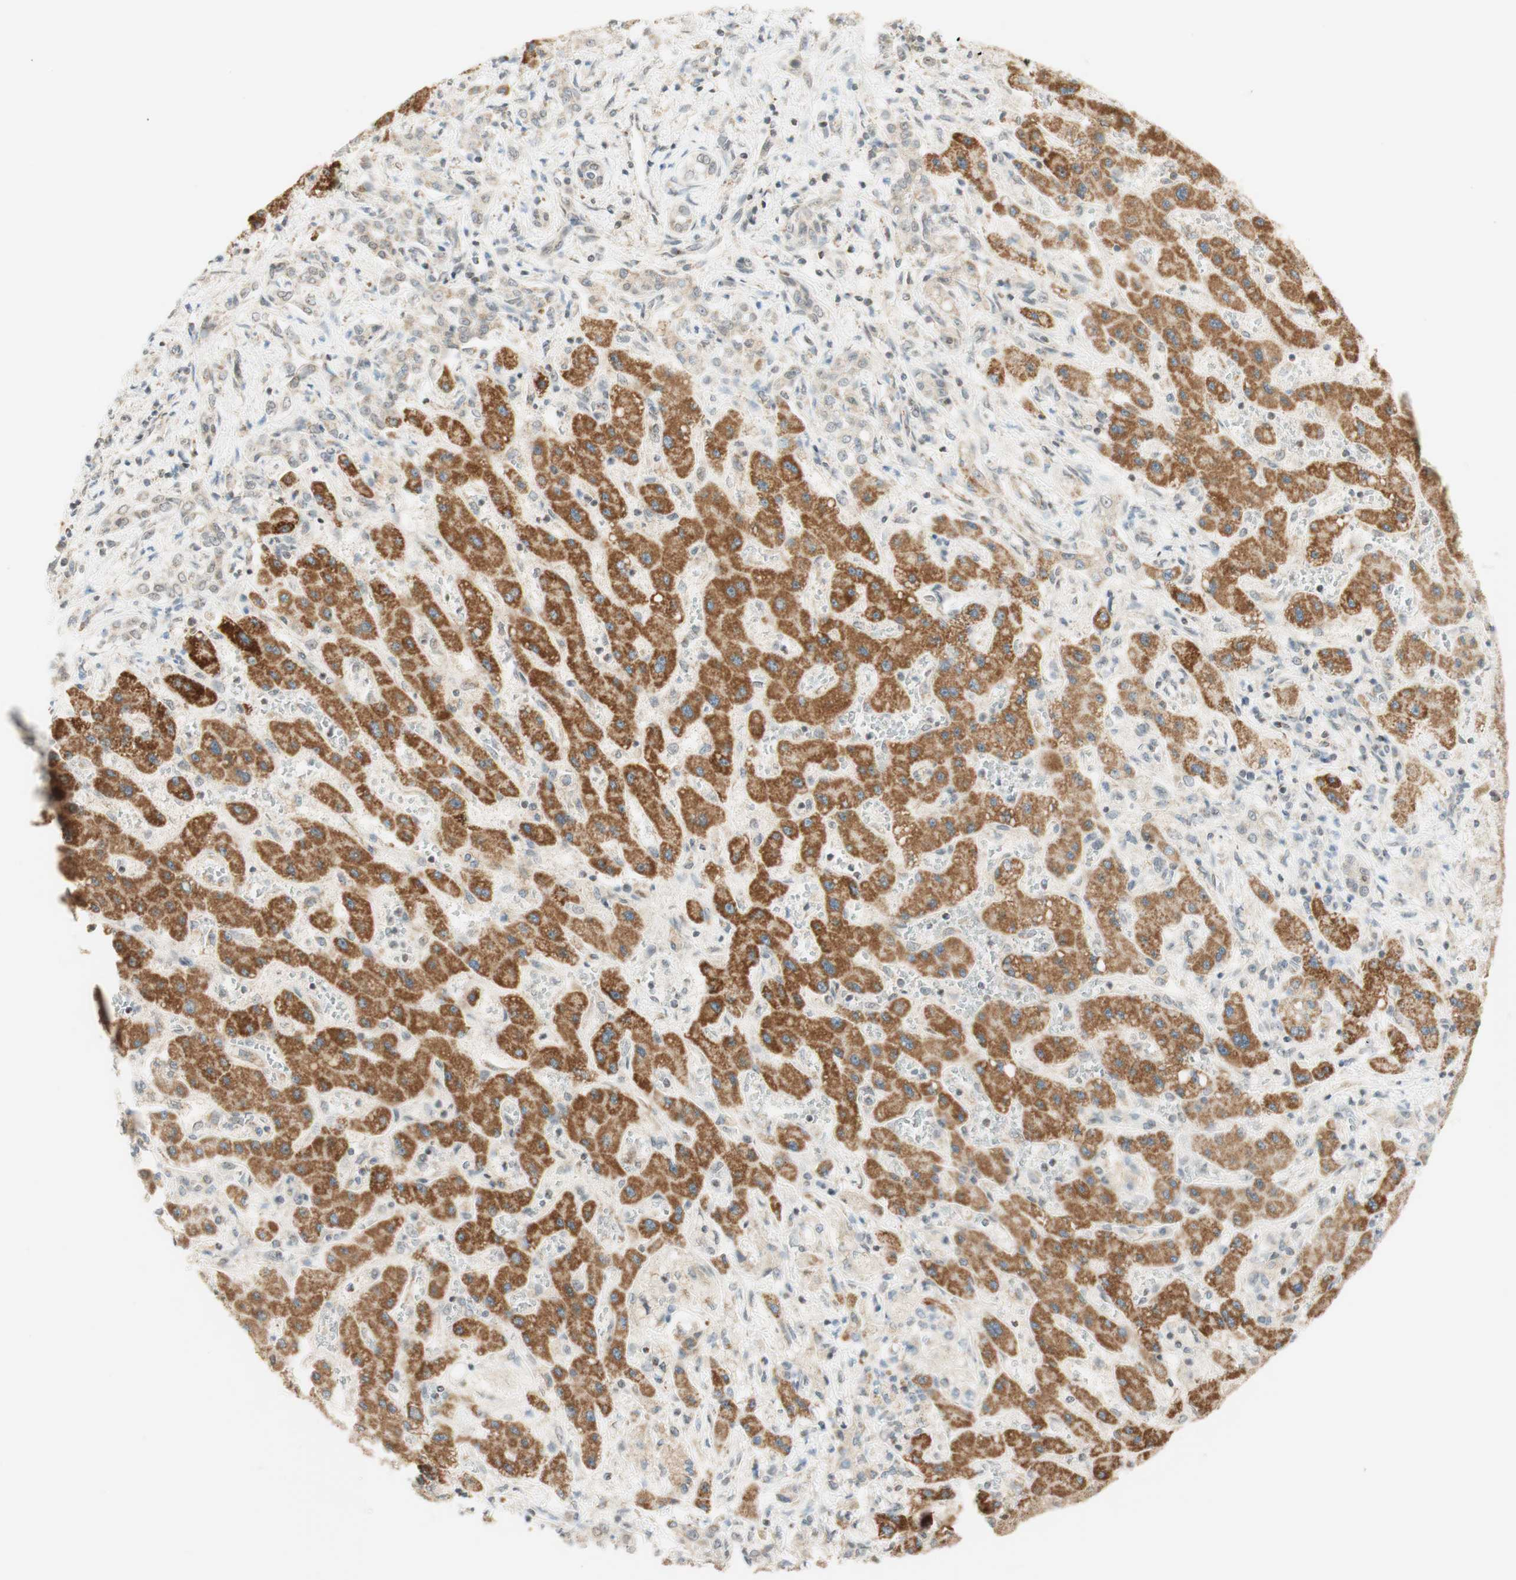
{"staining": {"intensity": "weak", "quantity": "25%-75%", "location": "cytoplasmic/membranous"}, "tissue": "liver cancer", "cell_type": "Tumor cells", "image_type": "cancer", "snomed": [{"axis": "morphology", "description": "Cholangiocarcinoma"}, {"axis": "topography", "description": "Liver"}], "caption": "IHC of human liver cancer (cholangiocarcinoma) demonstrates low levels of weak cytoplasmic/membranous positivity in about 25%-75% of tumor cells.", "gene": "ZNF782", "patient": {"sex": "male", "age": 50}}